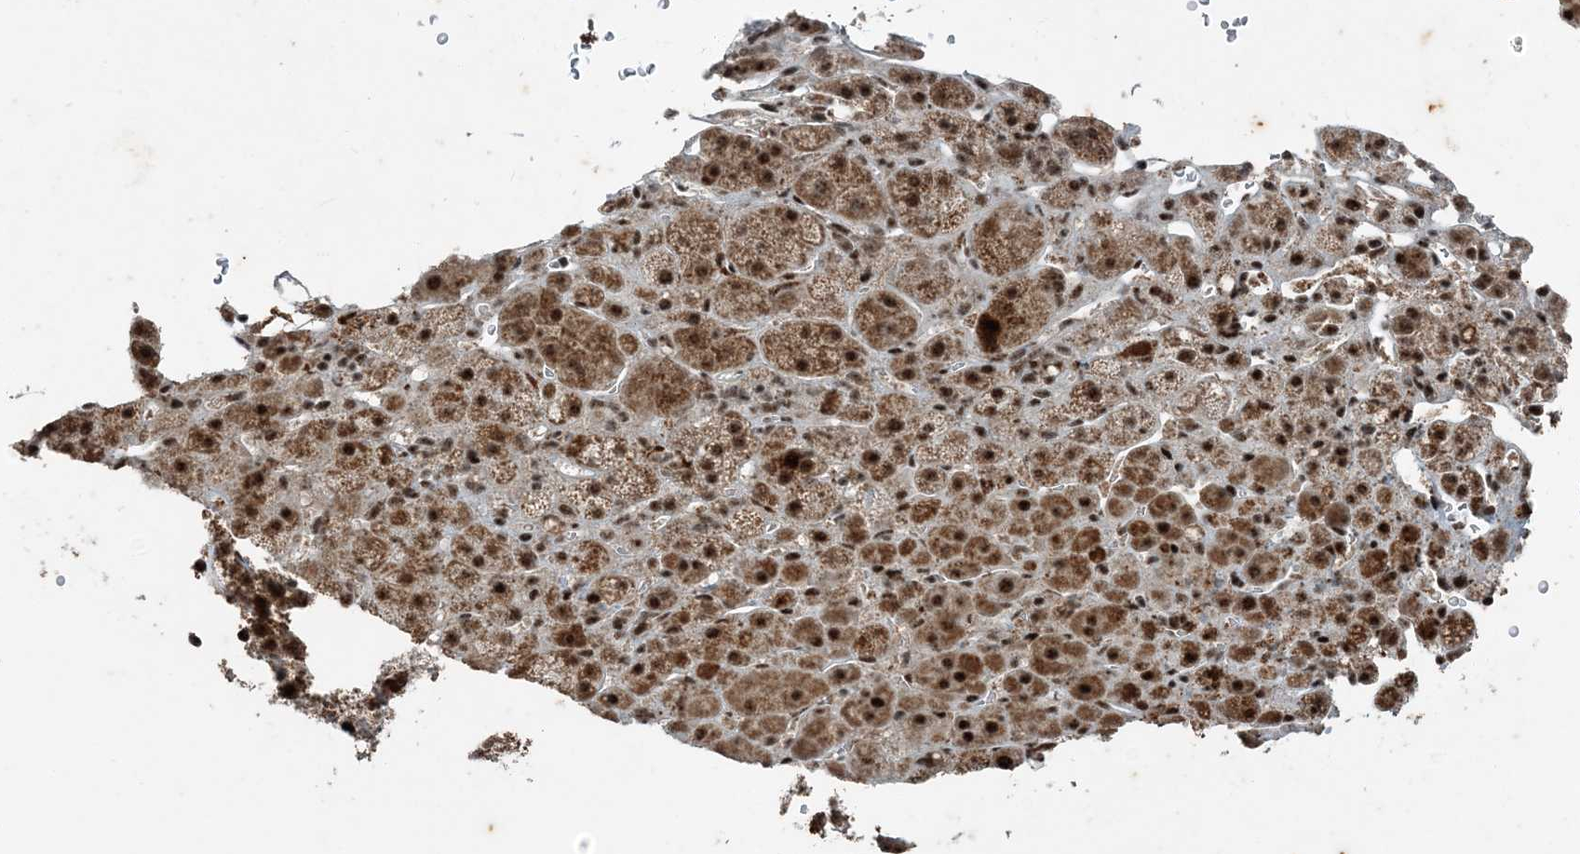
{"staining": {"intensity": "moderate", "quantity": ">75%", "location": "cytoplasmic/membranous,nuclear"}, "tissue": "adrenal gland", "cell_type": "Glandular cells", "image_type": "normal", "snomed": [{"axis": "morphology", "description": "Normal tissue, NOS"}, {"axis": "topography", "description": "Adrenal gland"}], "caption": "Adrenal gland stained for a protein reveals moderate cytoplasmic/membranous,nuclear positivity in glandular cells. The staining was performed using DAB, with brown indicating positive protein expression. Nuclei are stained blue with hematoxylin.", "gene": "TADA2B", "patient": {"sex": "female", "age": 57}}